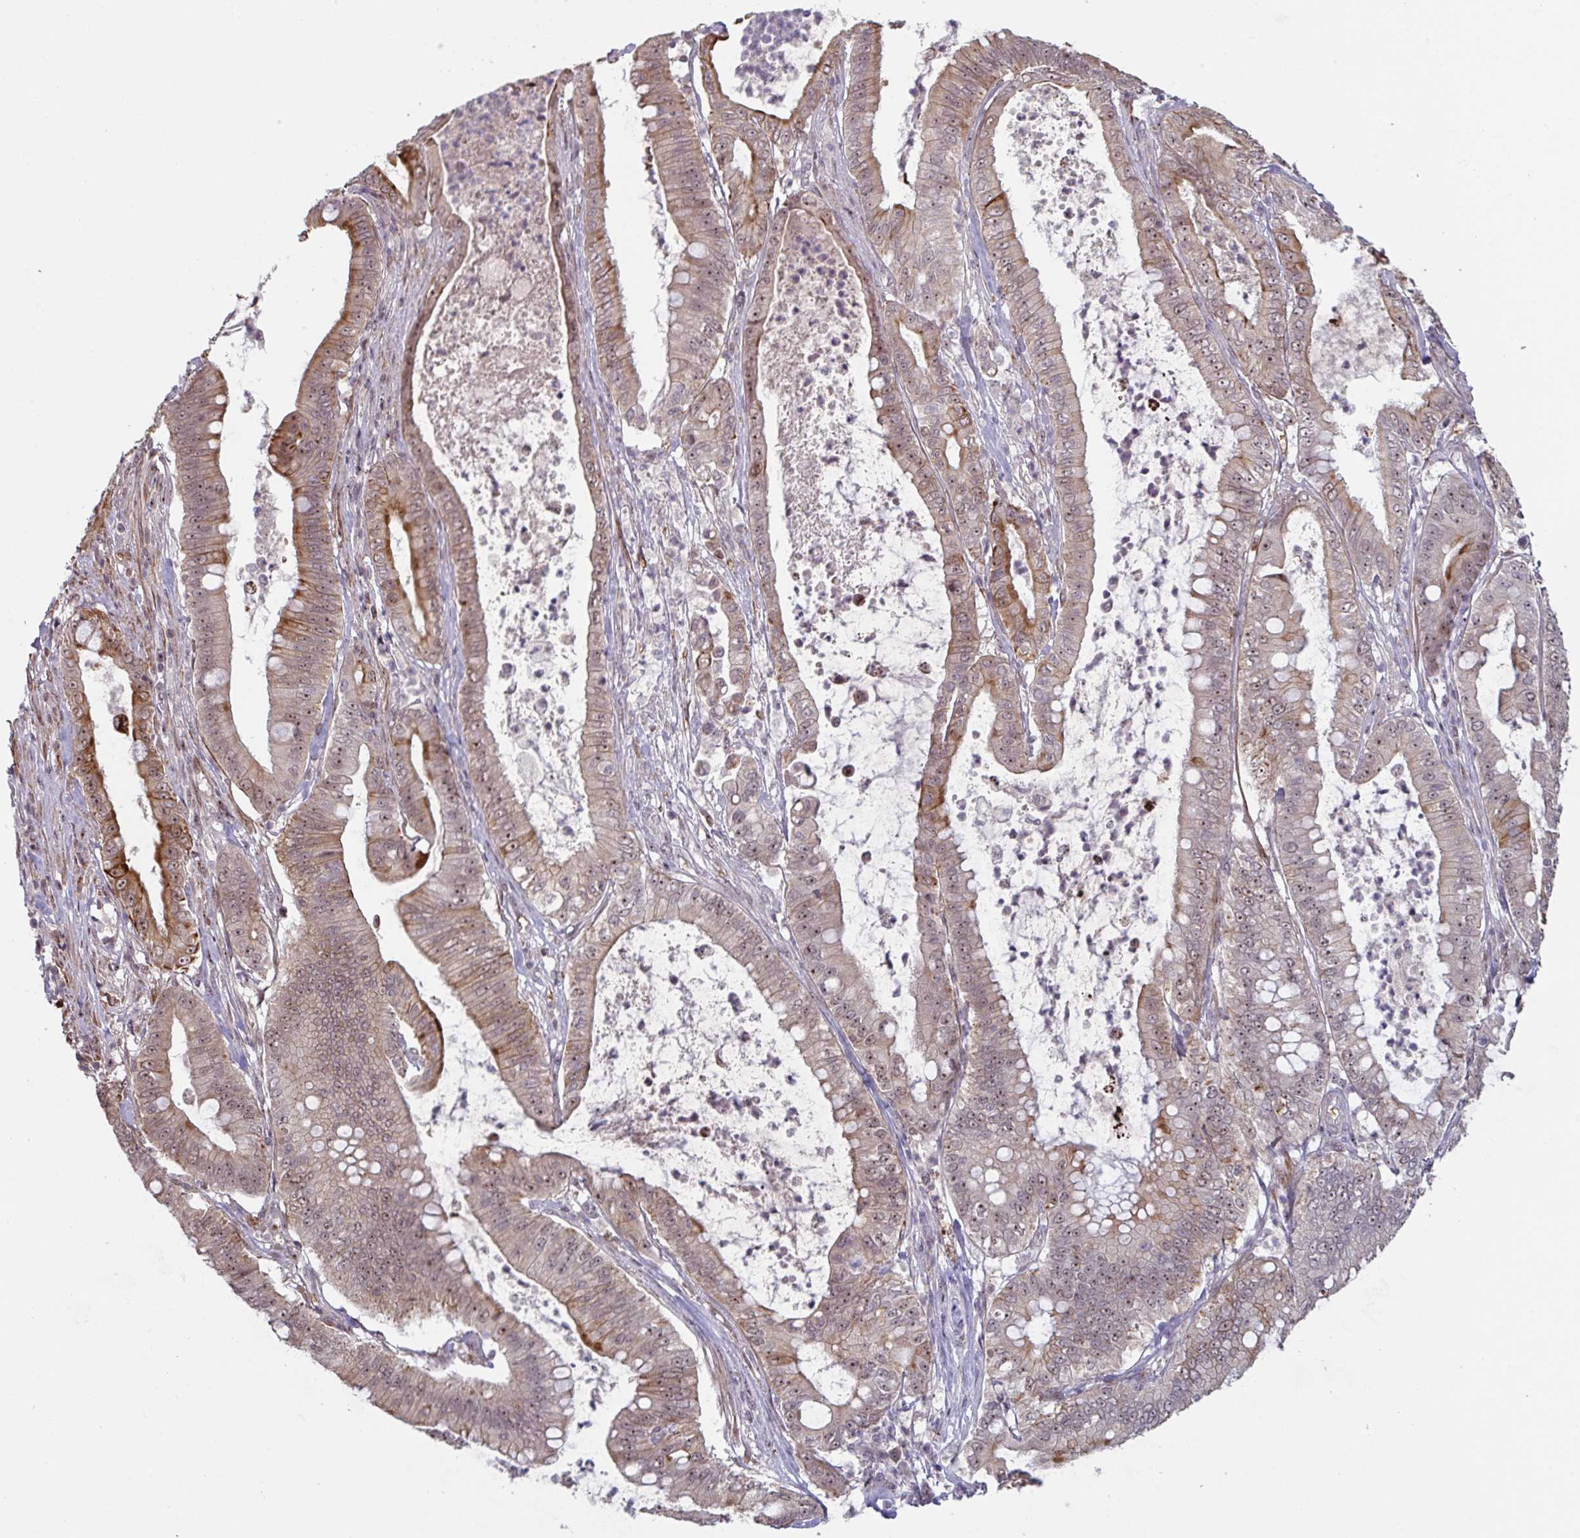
{"staining": {"intensity": "moderate", "quantity": ">75%", "location": "cytoplasmic/membranous,nuclear"}, "tissue": "pancreatic cancer", "cell_type": "Tumor cells", "image_type": "cancer", "snomed": [{"axis": "morphology", "description": "Adenocarcinoma, NOS"}, {"axis": "topography", "description": "Pancreas"}], "caption": "Immunohistochemistry staining of pancreatic cancer (adenocarcinoma), which demonstrates medium levels of moderate cytoplasmic/membranous and nuclear expression in approximately >75% of tumor cells indicating moderate cytoplasmic/membranous and nuclear protein staining. The staining was performed using DAB (brown) for protein detection and nuclei were counterstained in hematoxylin (blue).", "gene": "NLRP13", "patient": {"sex": "male", "age": 71}}